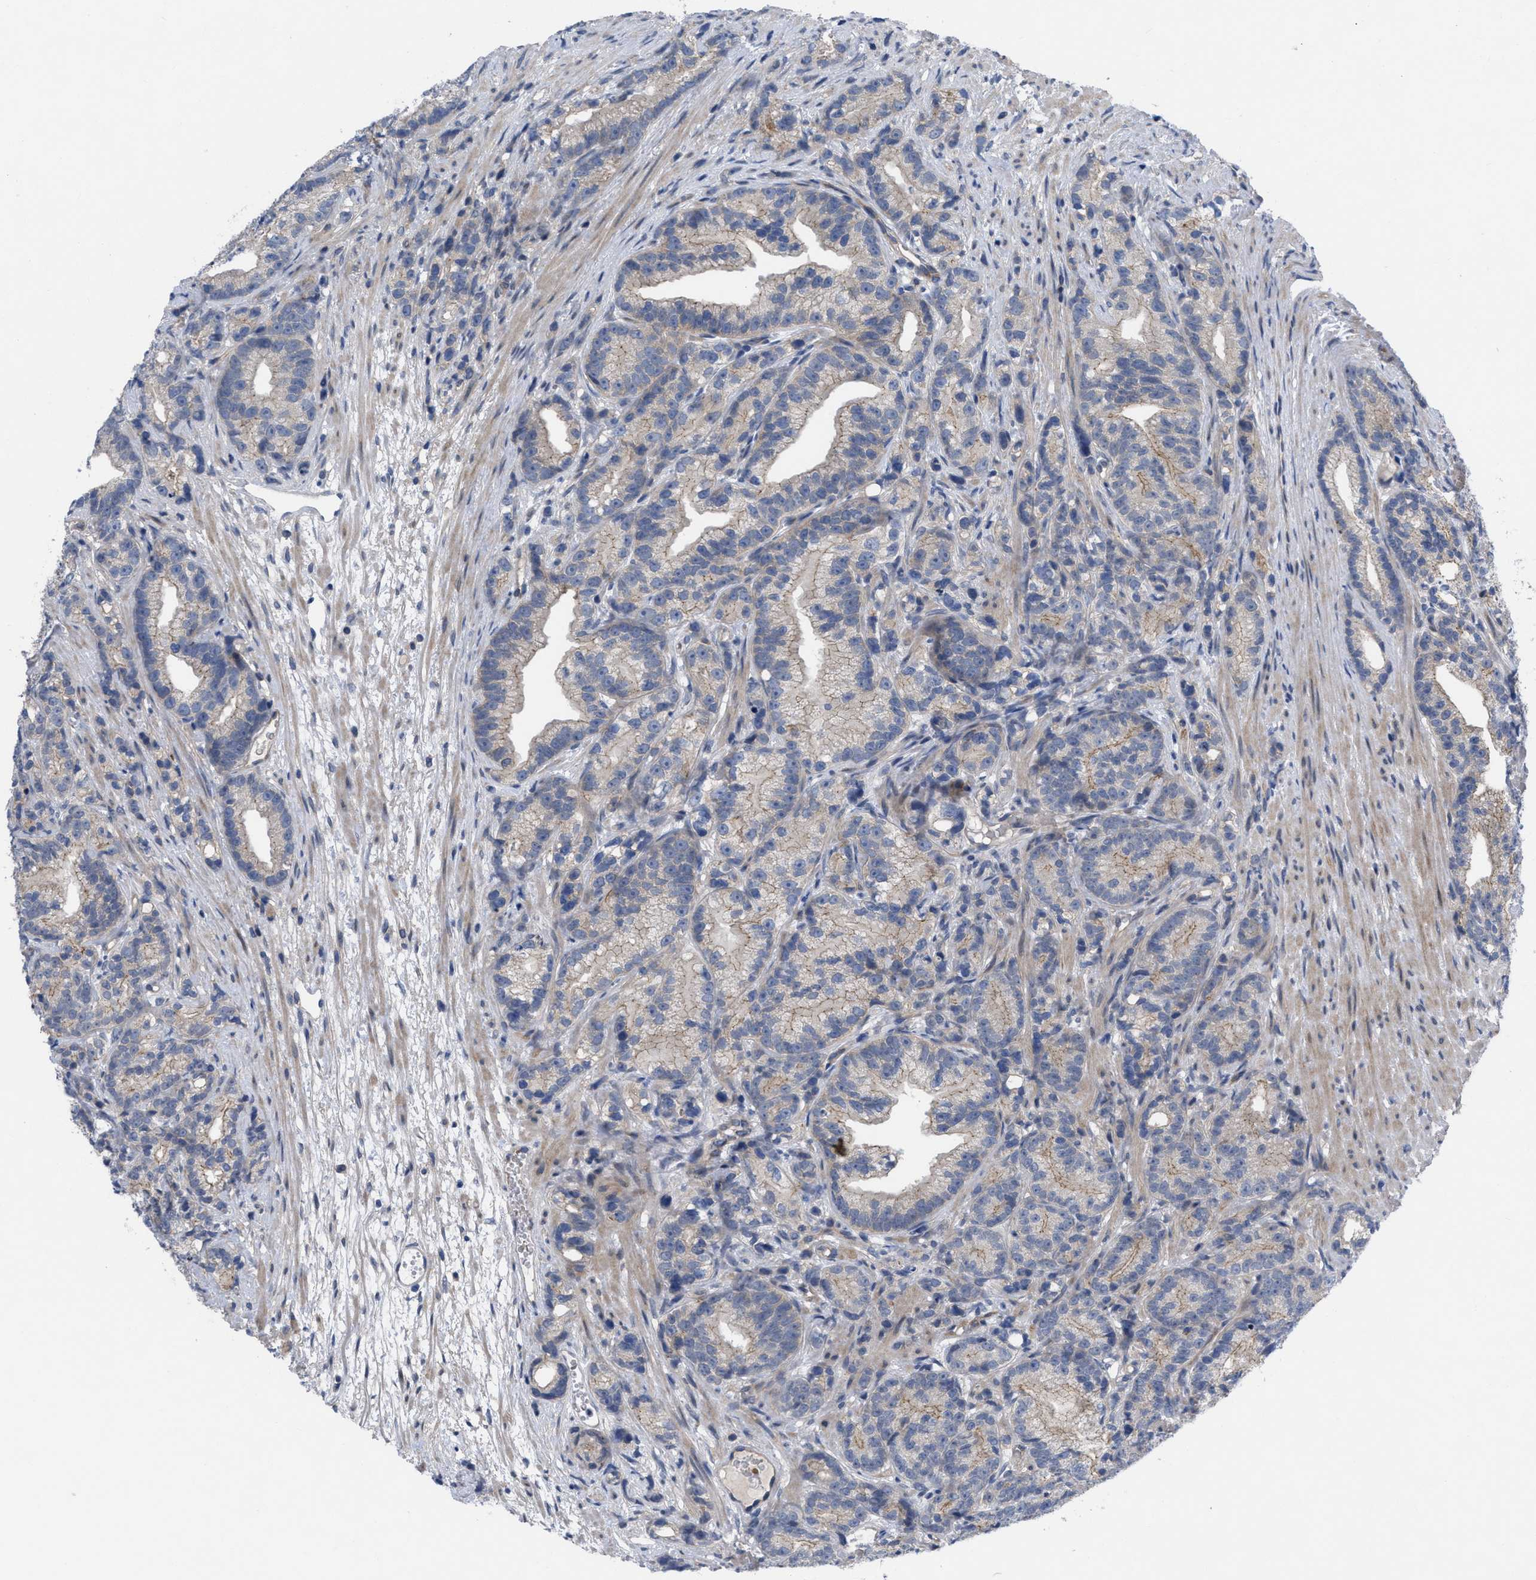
{"staining": {"intensity": "negative", "quantity": "none", "location": "none"}, "tissue": "prostate cancer", "cell_type": "Tumor cells", "image_type": "cancer", "snomed": [{"axis": "morphology", "description": "Adenocarcinoma, Low grade"}, {"axis": "topography", "description": "Prostate"}], "caption": "This is an immunohistochemistry (IHC) histopathology image of human prostate cancer. There is no expression in tumor cells.", "gene": "NDEL1", "patient": {"sex": "male", "age": 89}}